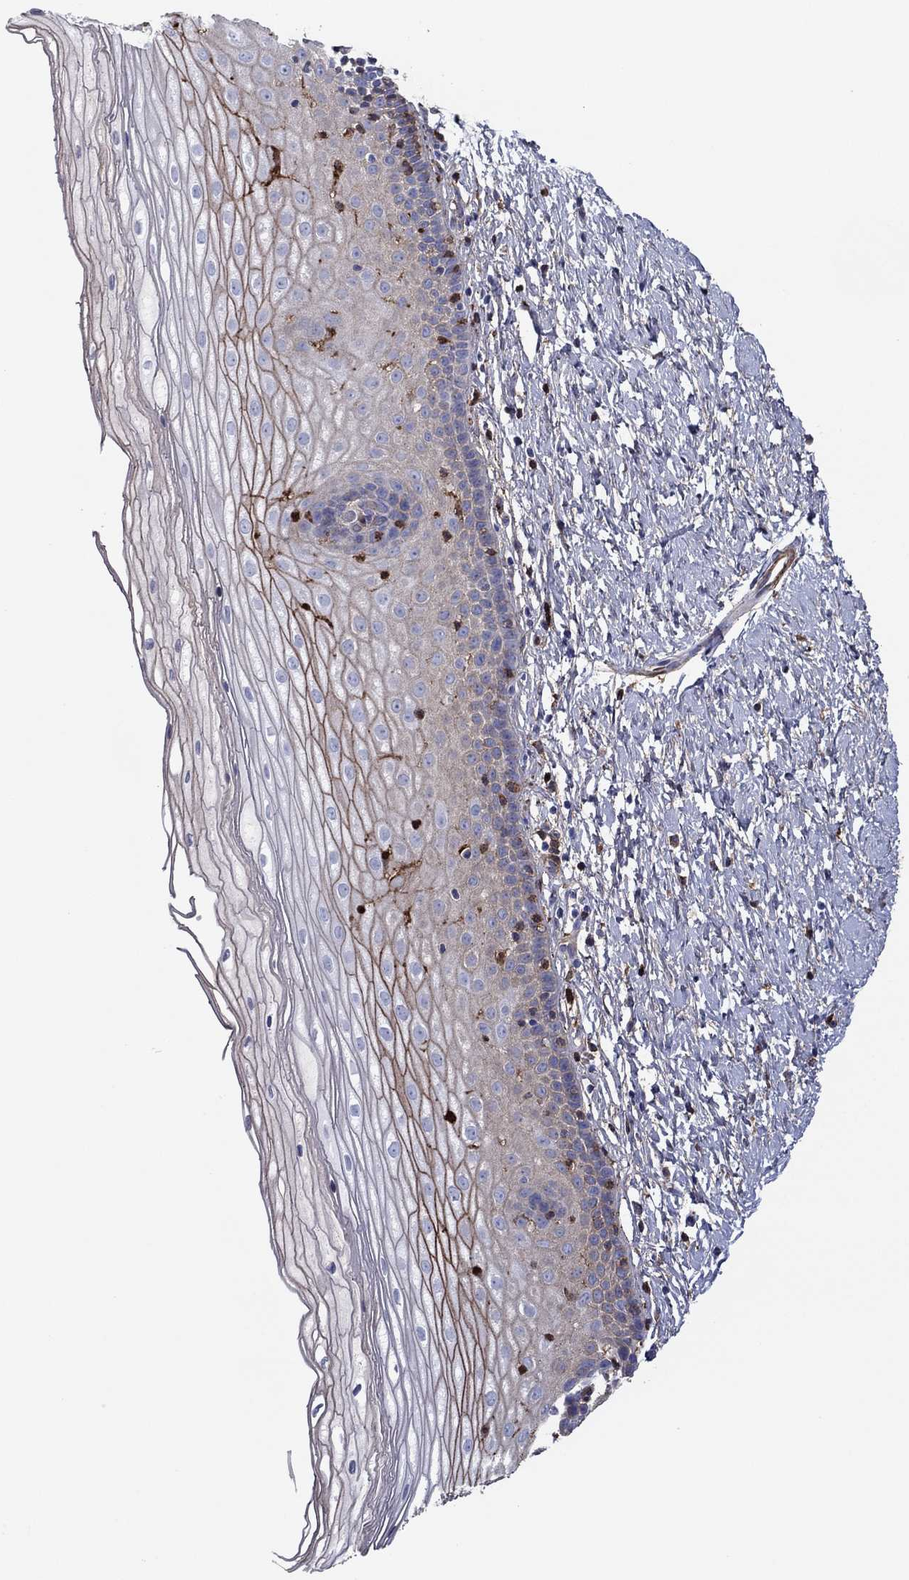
{"staining": {"intensity": "strong", "quantity": "<25%", "location": "cytoplasmic/membranous"}, "tissue": "cervix", "cell_type": "Squamous epithelial cells", "image_type": "normal", "snomed": [{"axis": "morphology", "description": "Normal tissue, NOS"}, {"axis": "topography", "description": "Cervix"}], "caption": "There is medium levels of strong cytoplasmic/membranous expression in squamous epithelial cells of unremarkable cervix, as demonstrated by immunohistochemical staining (brown color).", "gene": "HPX", "patient": {"sex": "female", "age": 37}}